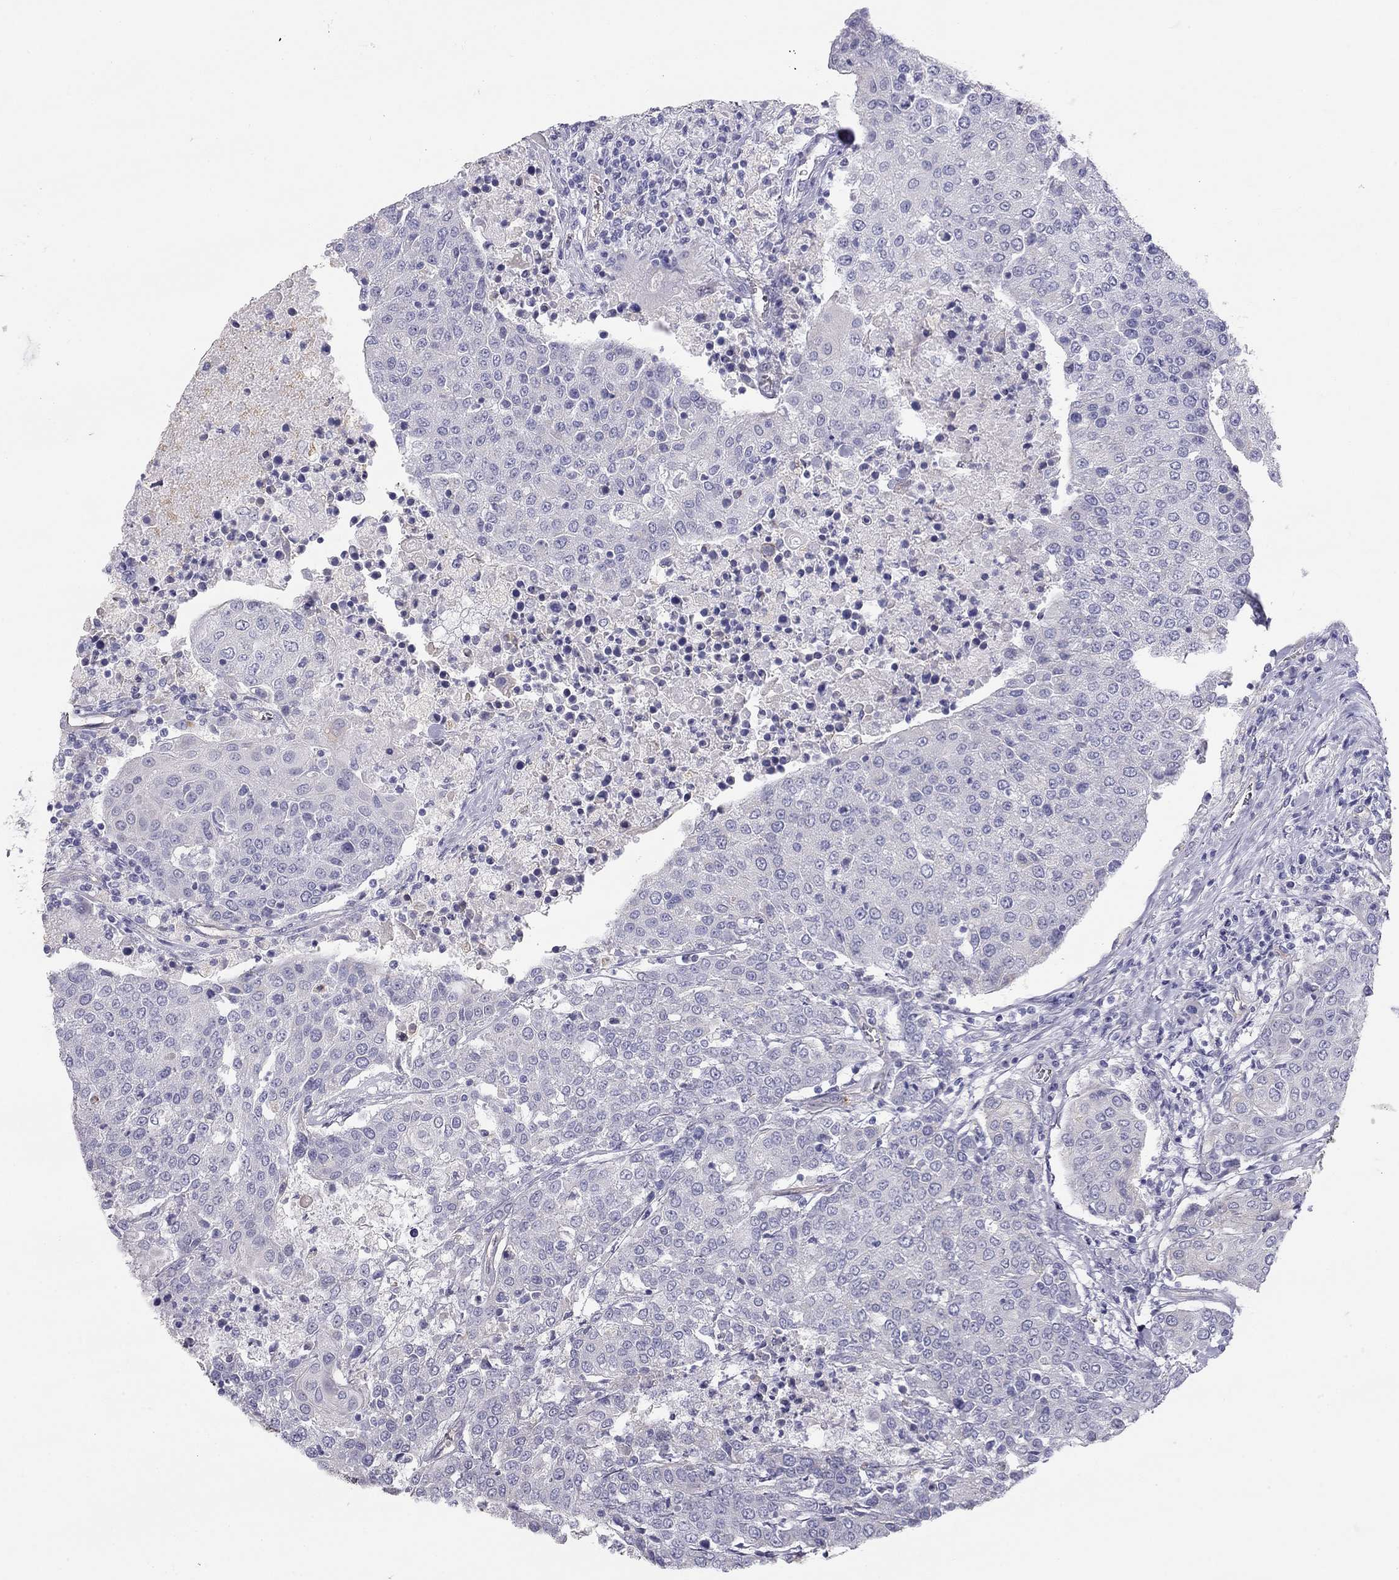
{"staining": {"intensity": "negative", "quantity": "none", "location": "none"}, "tissue": "urothelial cancer", "cell_type": "Tumor cells", "image_type": "cancer", "snomed": [{"axis": "morphology", "description": "Urothelial carcinoma, High grade"}, {"axis": "topography", "description": "Urinary bladder"}], "caption": "The histopathology image displays no staining of tumor cells in urothelial cancer.", "gene": "TDRD6", "patient": {"sex": "female", "age": 85}}